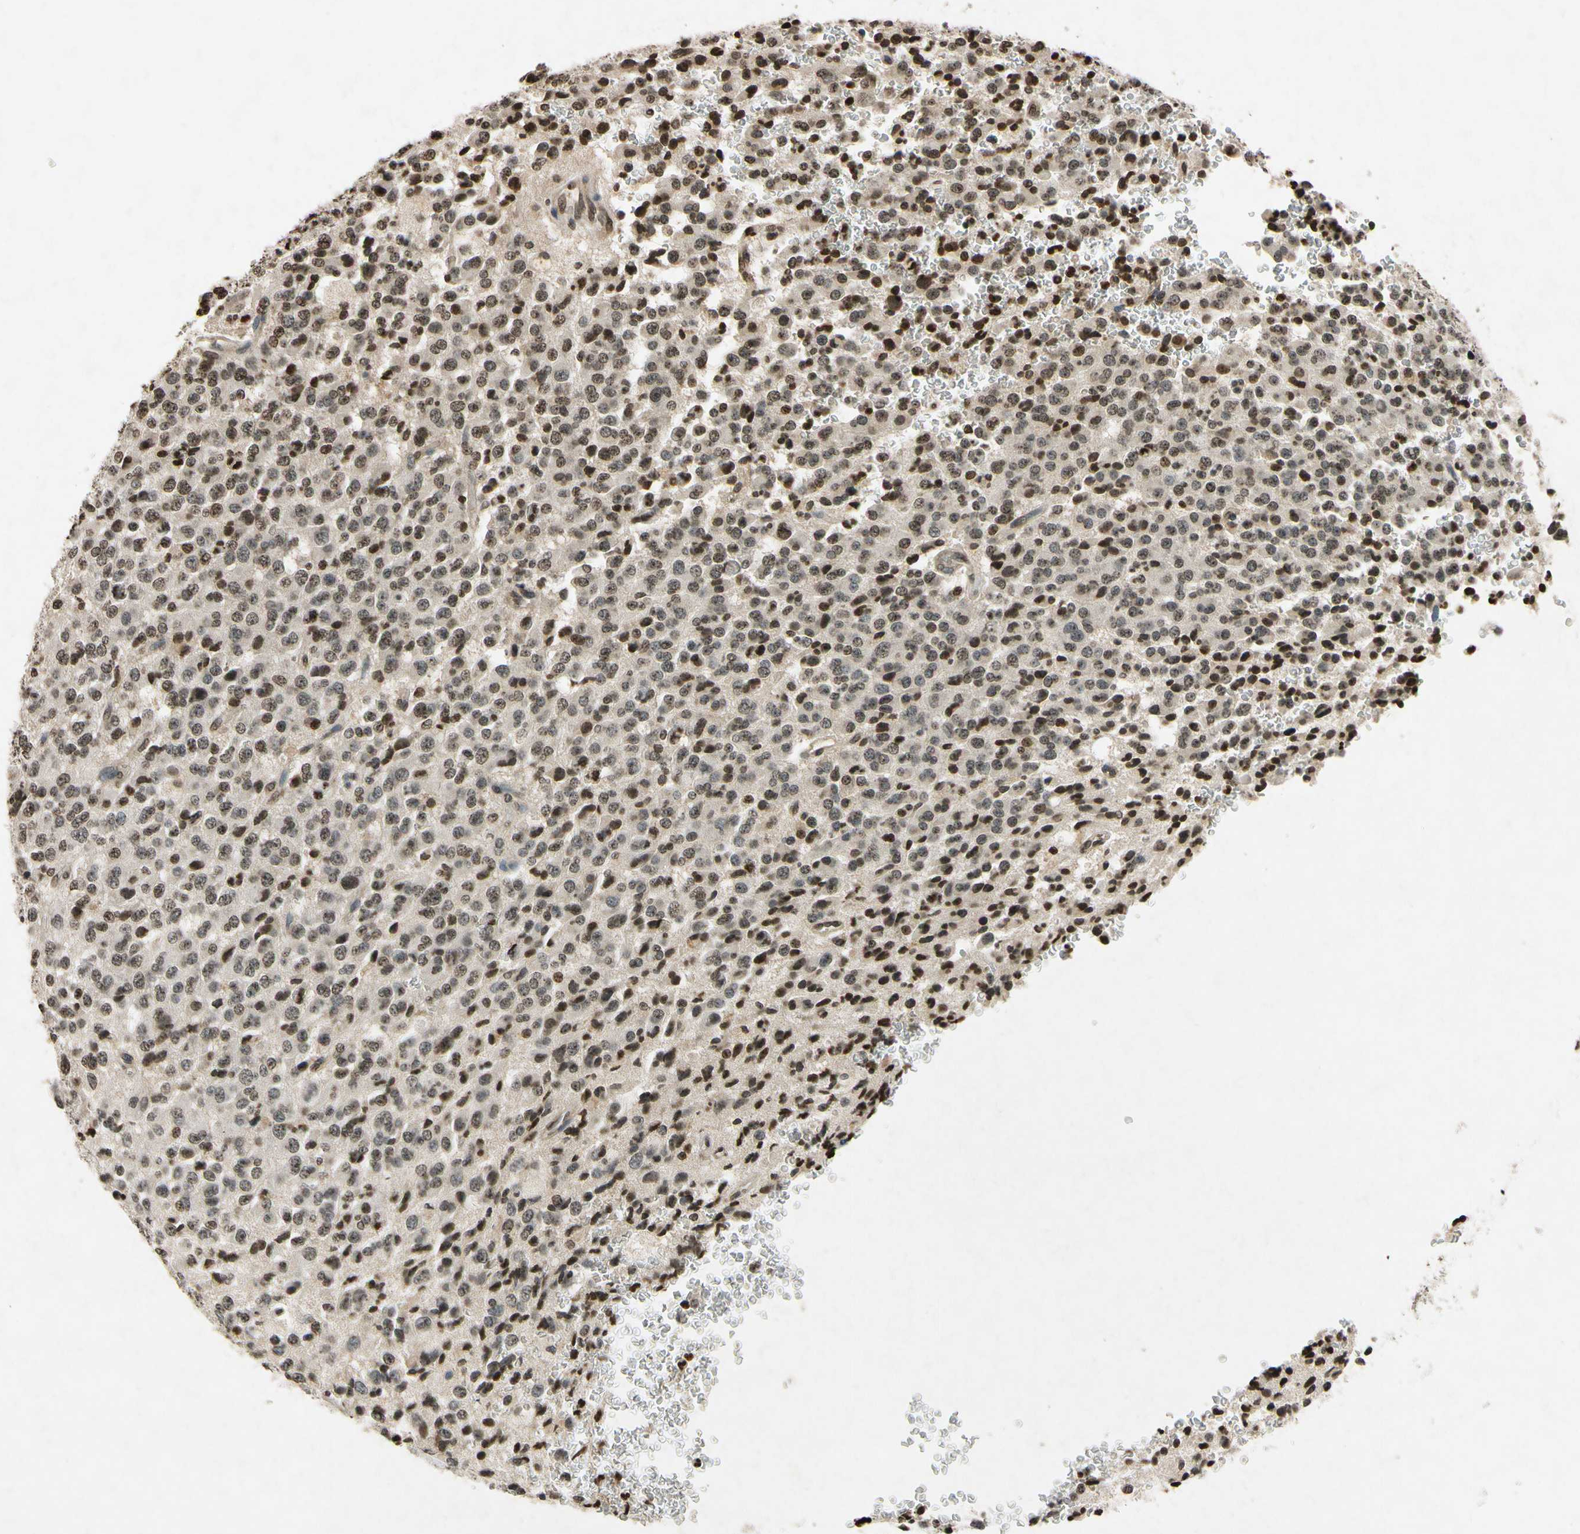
{"staining": {"intensity": "moderate", "quantity": "25%-75%", "location": "nuclear"}, "tissue": "glioma", "cell_type": "Tumor cells", "image_type": "cancer", "snomed": [{"axis": "morphology", "description": "Glioma, malignant, High grade"}, {"axis": "topography", "description": "pancreas cauda"}], "caption": "Approximately 25%-75% of tumor cells in human malignant glioma (high-grade) demonstrate moderate nuclear protein staining as visualized by brown immunohistochemical staining.", "gene": "HOXB3", "patient": {"sex": "male", "age": 60}}